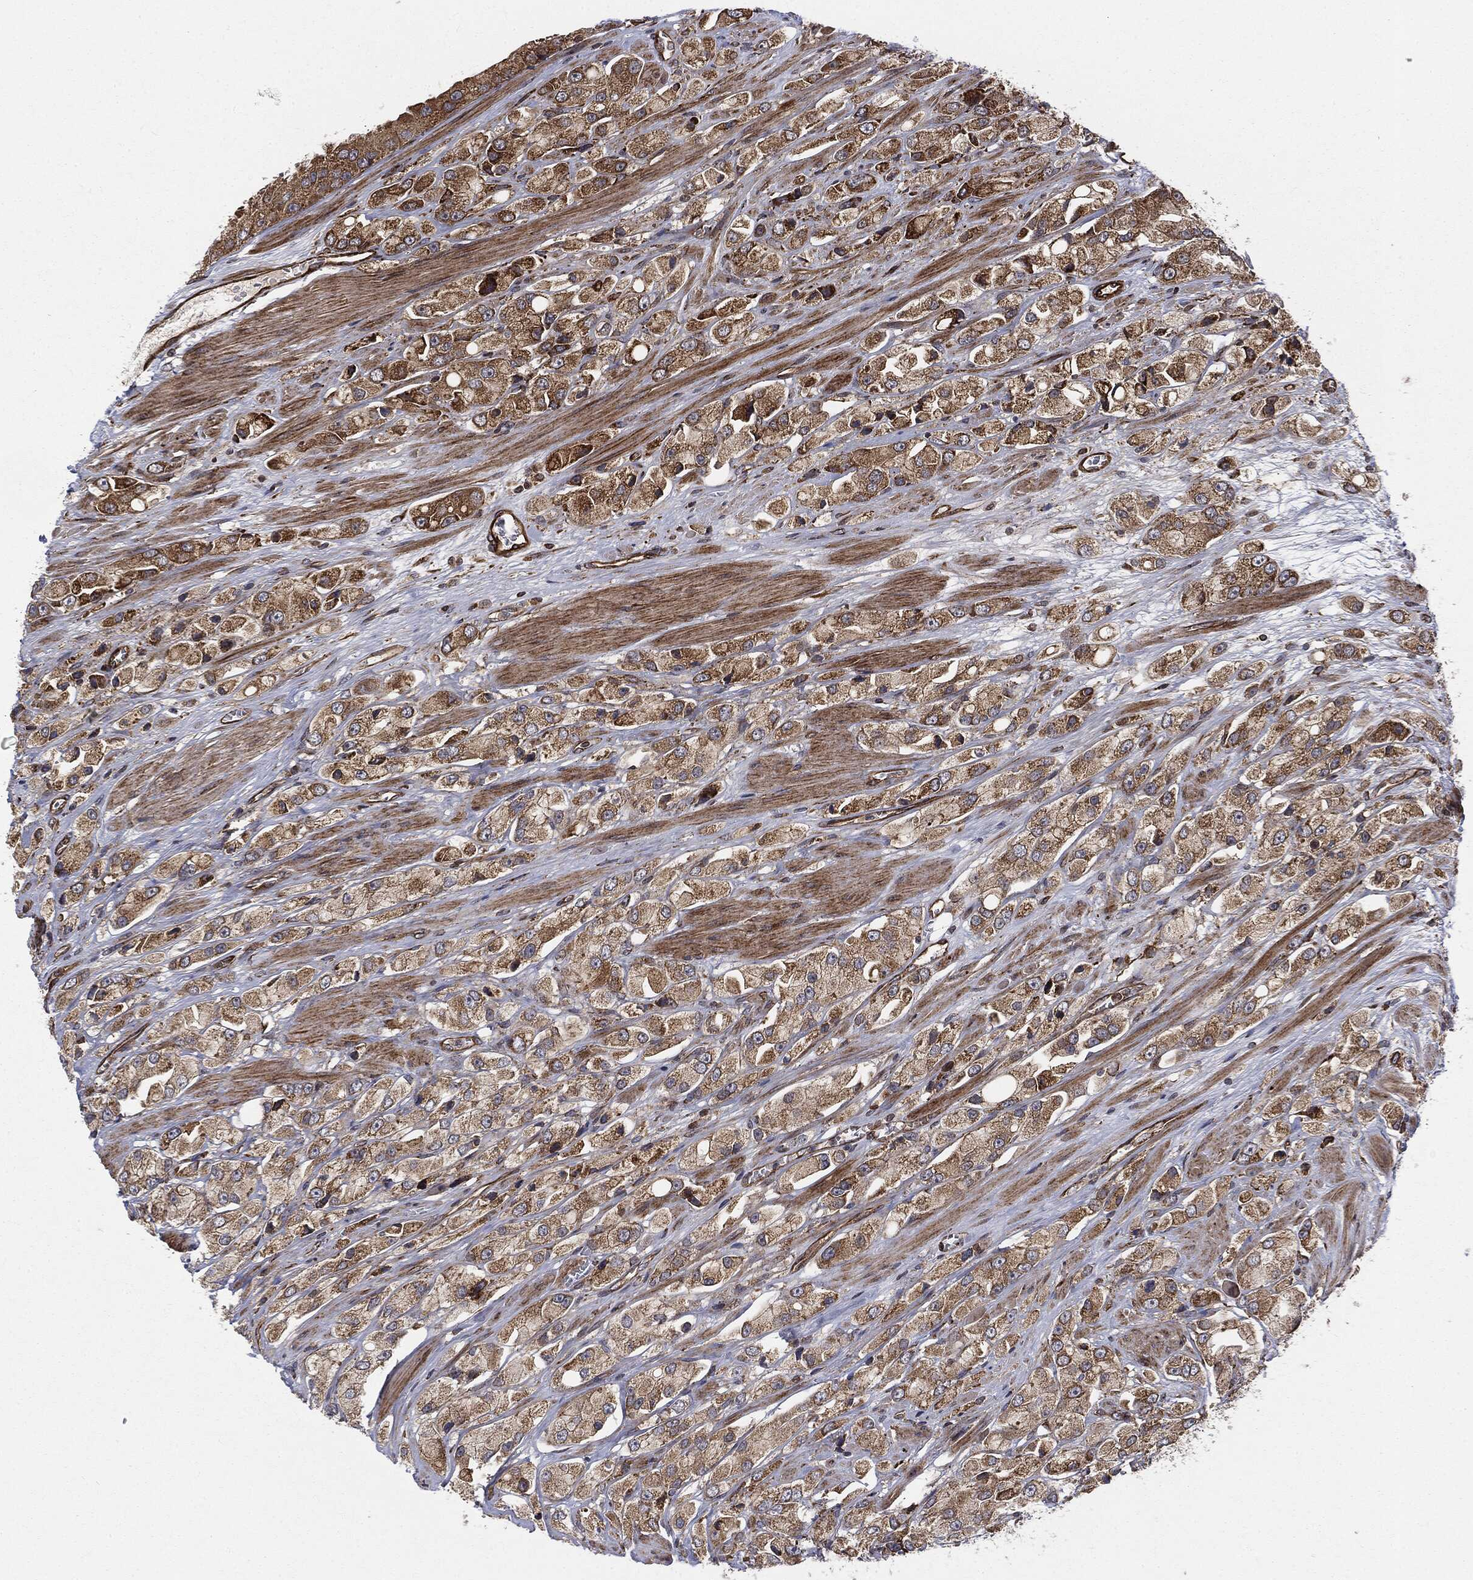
{"staining": {"intensity": "moderate", "quantity": ">75%", "location": "cytoplasmic/membranous"}, "tissue": "prostate cancer", "cell_type": "Tumor cells", "image_type": "cancer", "snomed": [{"axis": "morphology", "description": "Adenocarcinoma, NOS"}, {"axis": "topography", "description": "Prostate and seminal vesicle, NOS"}, {"axis": "topography", "description": "Prostate"}], "caption": "This is an image of immunohistochemistry (IHC) staining of prostate adenocarcinoma, which shows moderate positivity in the cytoplasmic/membranous of tumor cells.", "gene": "CYLD", "patient": {"sex": "male", "age": 64}}